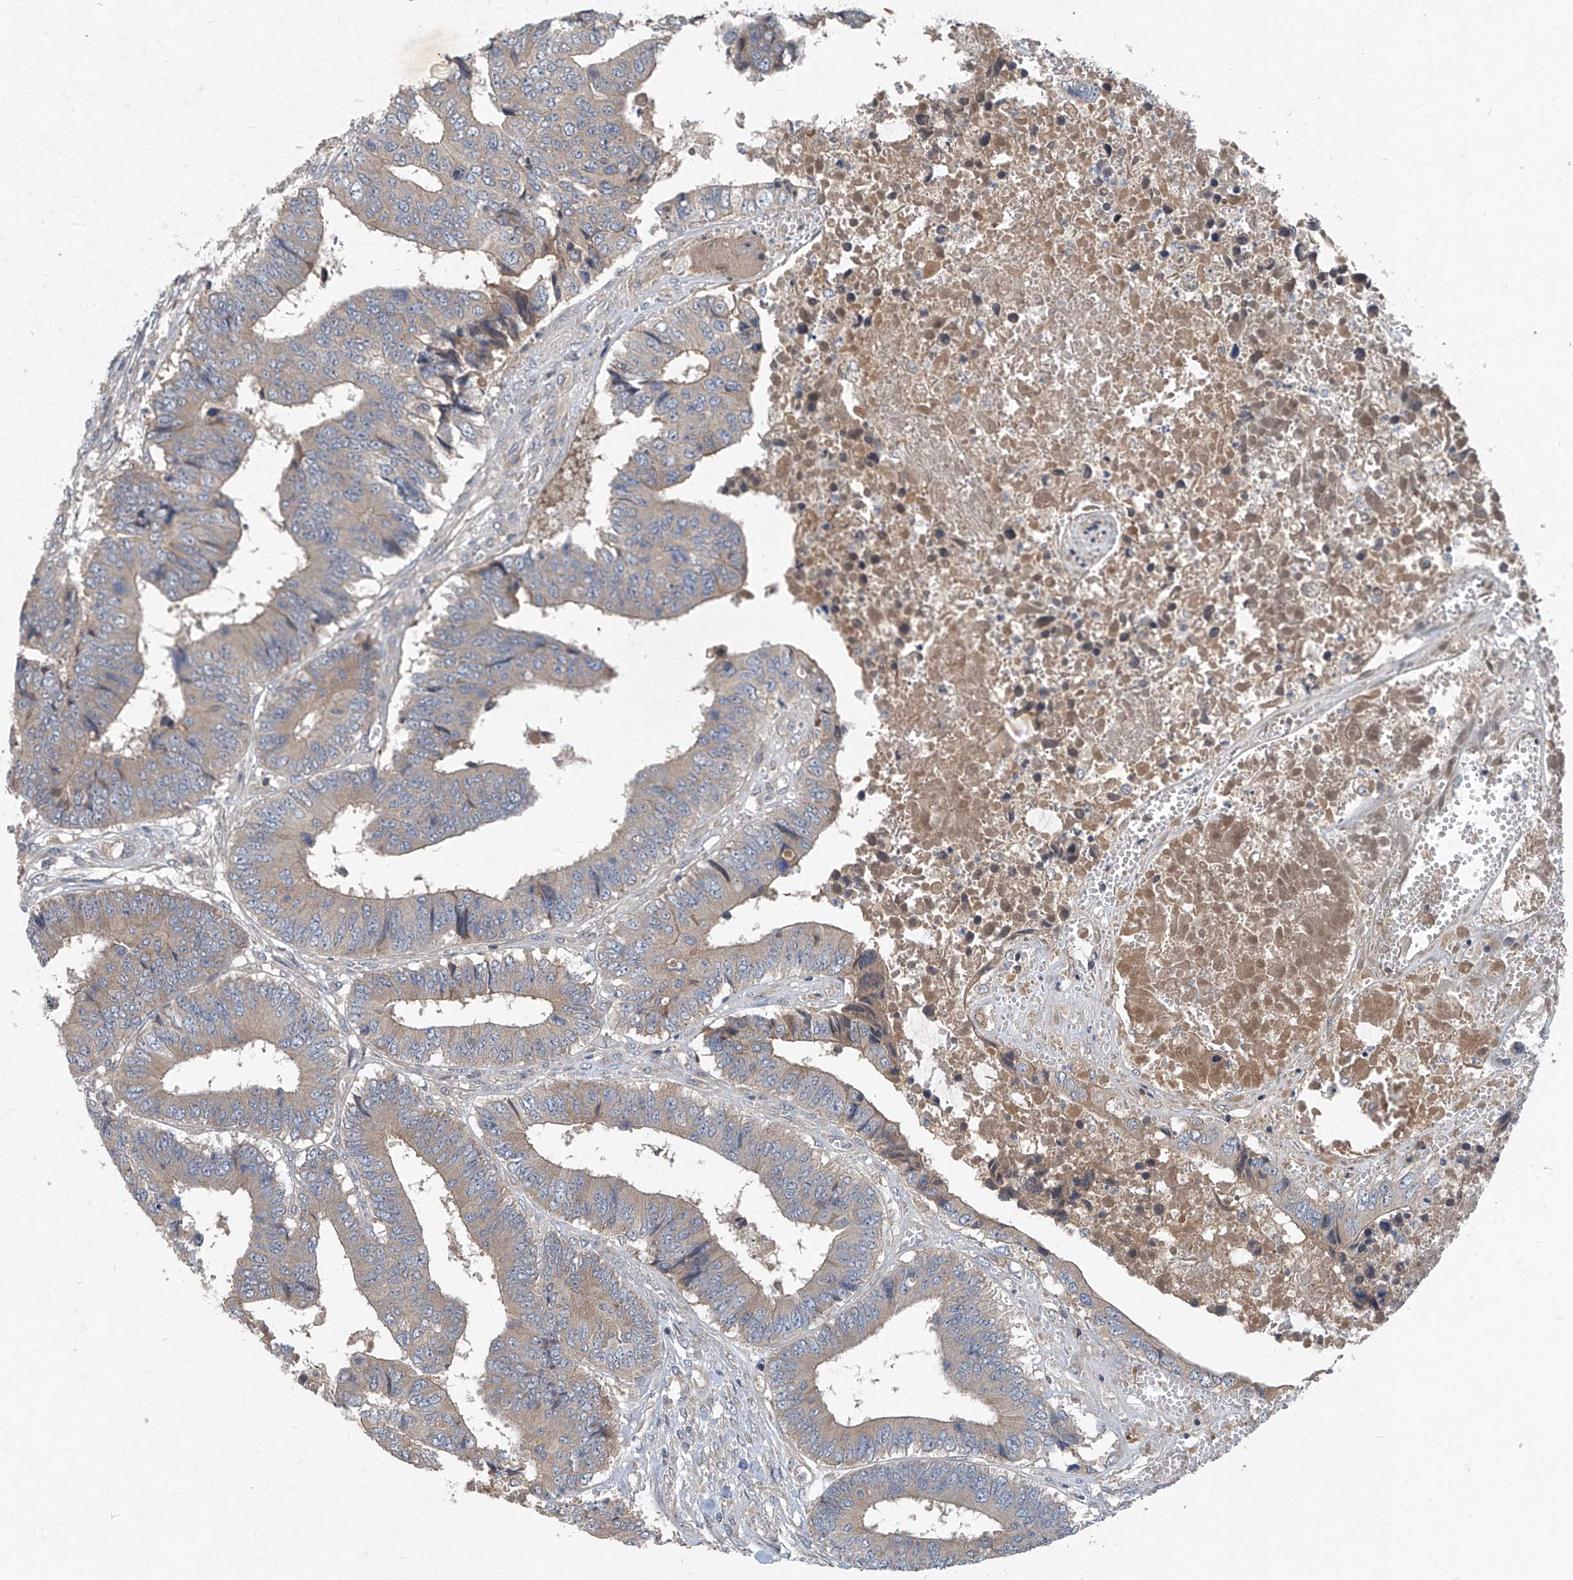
{"staining": {"intensity": "weak", "quantity": "<25%", "location": "cytoplasmic/membranous"}, "tissue": "colorectal cancer", "cell_type": "Tumor cells", "image_type": "cancer", "snomed": [{"axis": "morphology", "description": "Adenocarcinoma, NOS"}, {"axis": "topography", "description": "Rectum"}], "caption": "Tumor cells show no significant protein positivity in adenocarcinoma (colorectal).", "gene": "FOXRED2", "patient": {"sex": "male", "age": 84}}